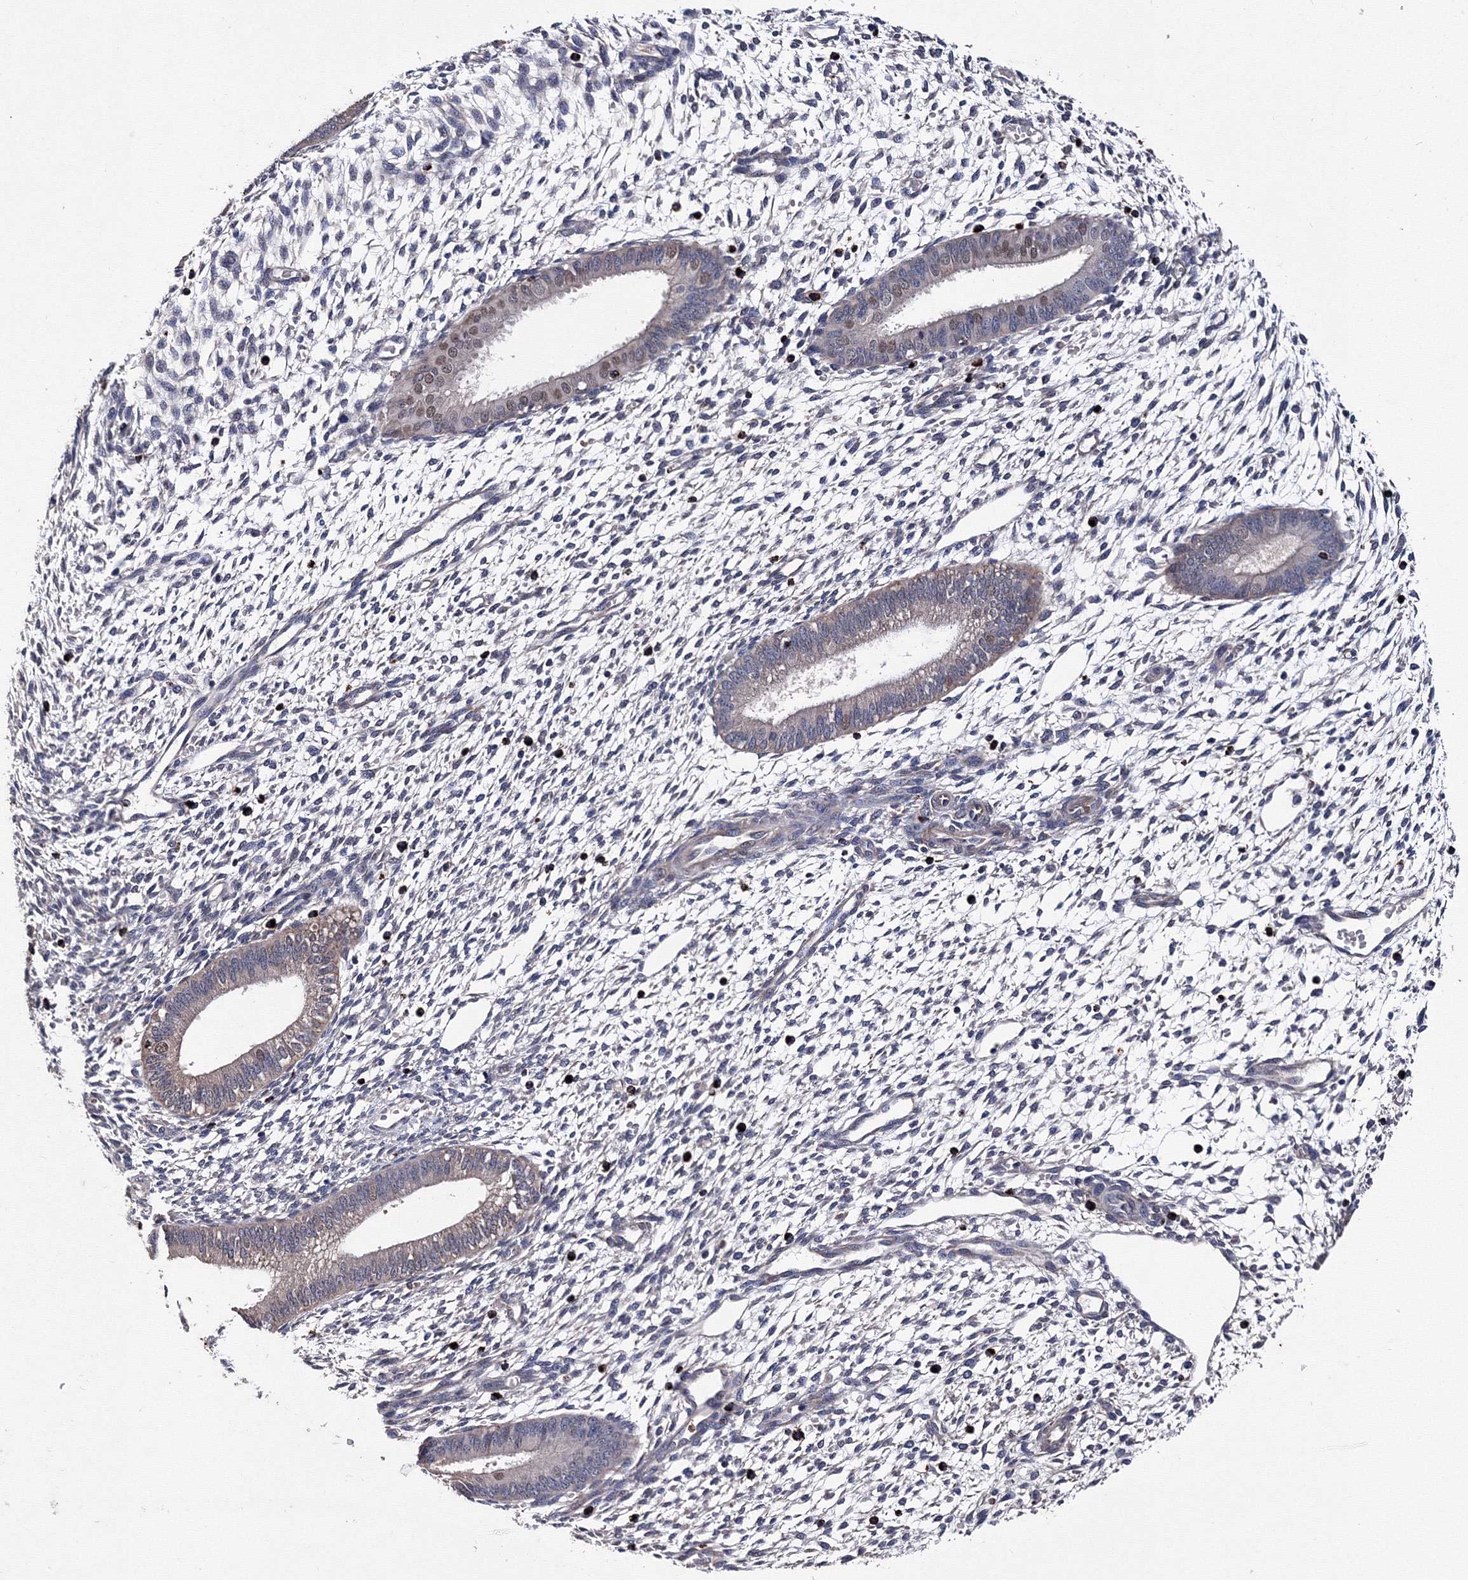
{"staining": {"intensity": "negative", "quantity": "none", "location": "none"}, "tissue": "endometrium", "cell_type": "Cells in endometrial stroma", "image_type": "normal", "snomed": [{"axis": "morphology", "description": "Normal tissue, NOS"}, {"axis": "topography", "description": "Endometrium"}], "caption": "IHC micrograph of benign endometrium: human endometrium stained with DAB (3,3'-diaminobenzidine) shows no significant protein positivity in cells in endometrial stroma.", "gene": "PHYKPL", "patient": {"sex": "female", "age": 46}}